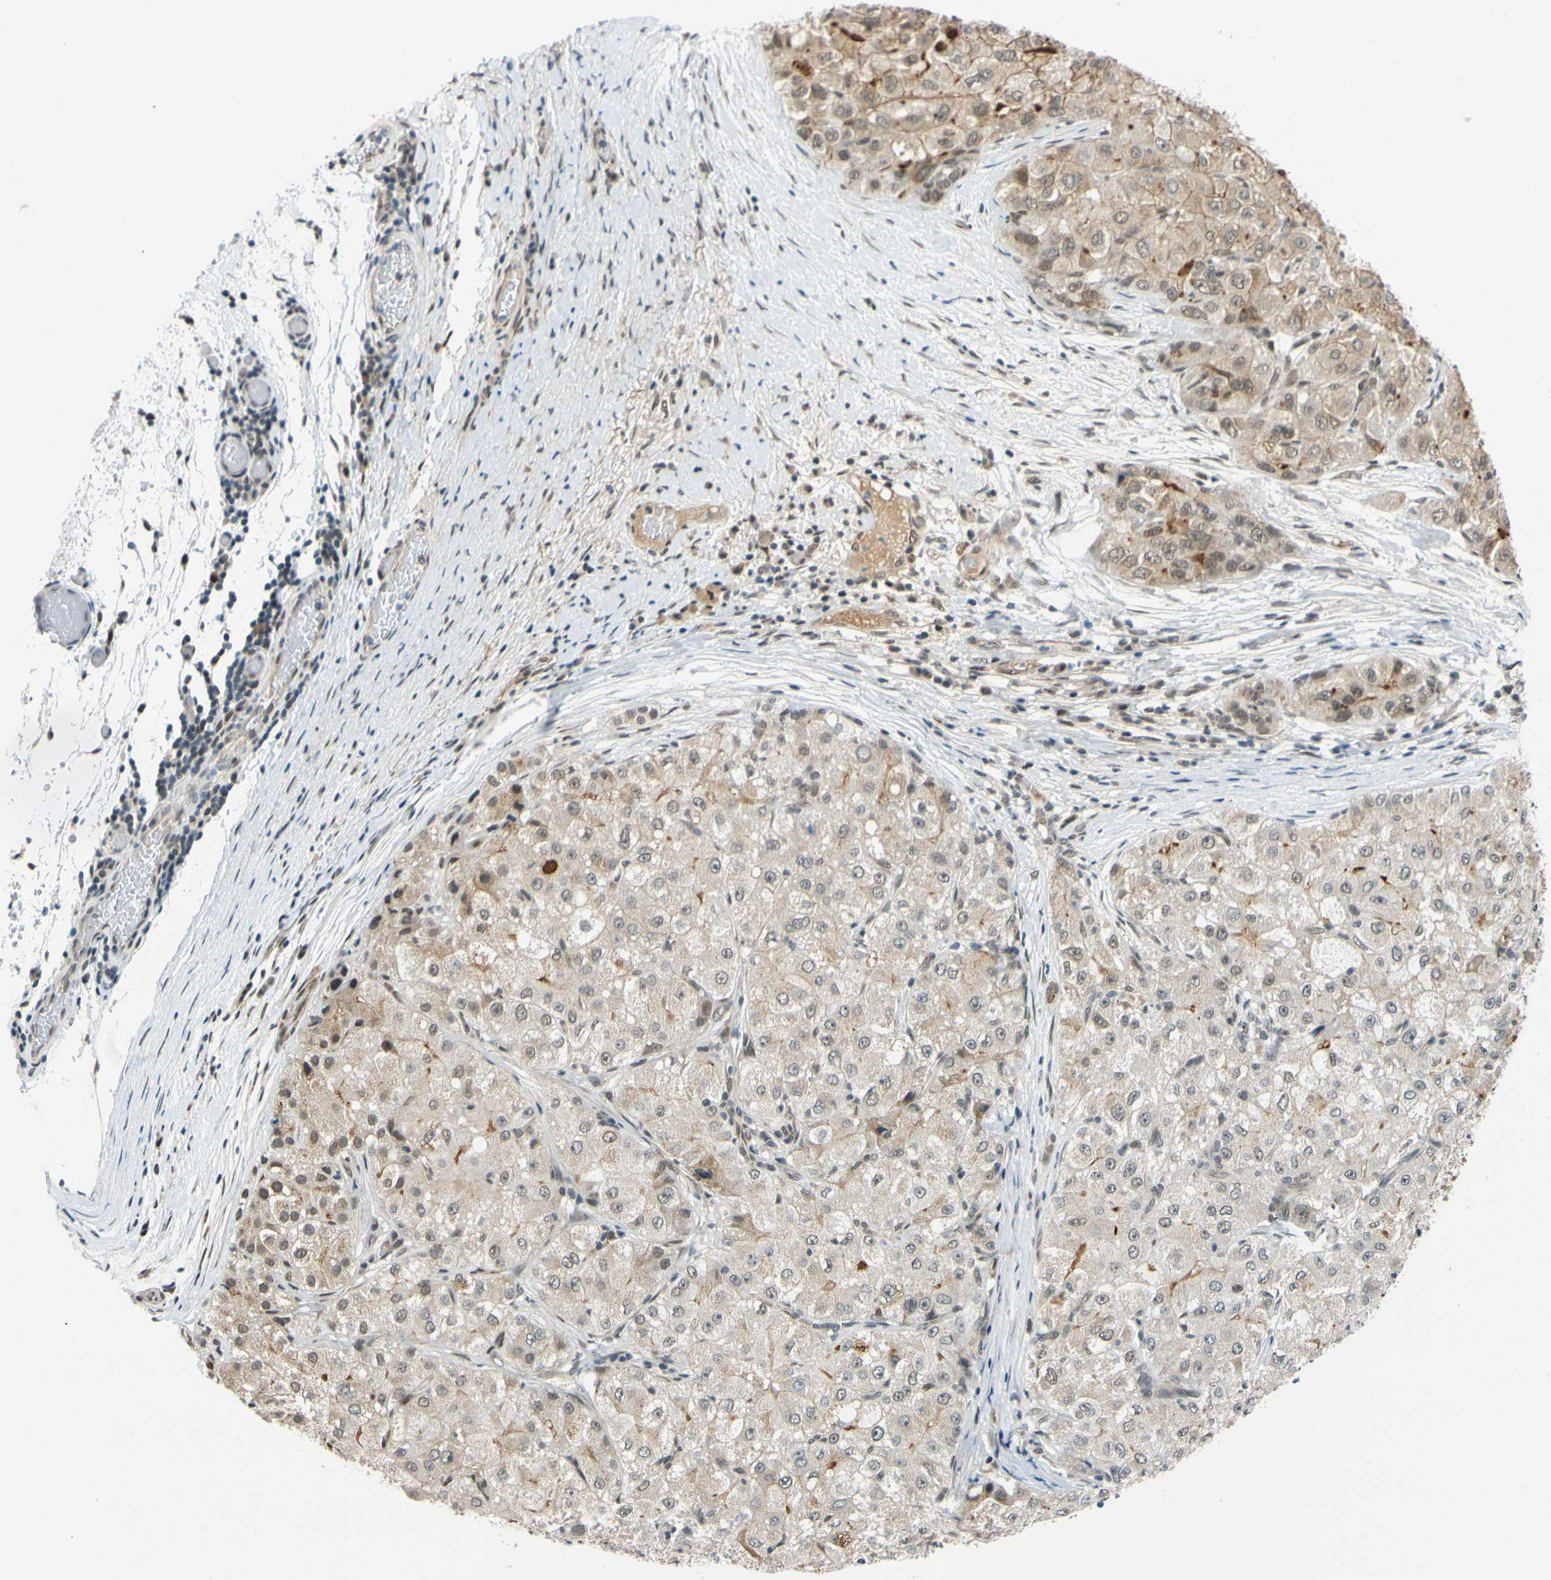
{"staining": {"intensity": "weak", "quantity": ">75%", "location": "cytoplasmic/membranous"}, "tissue": "liver cancer", "cell_type": "Tumor cells", "image_type": "cancer", "snomed": [{"axis": "morphology", "description": "Carcinoma, Hepatocellular, NOS"}, {"axis": "topography", "description": "Liver"}], "caption": "Immunohistochemical staining of liver cancer (hepatocellular carcinoma) shows weak cytoplasmic/membranous protein positivity in about >75% of tumor cells.", "gene": "POGZ", "patient": {"sex": "male", "age": 80}}